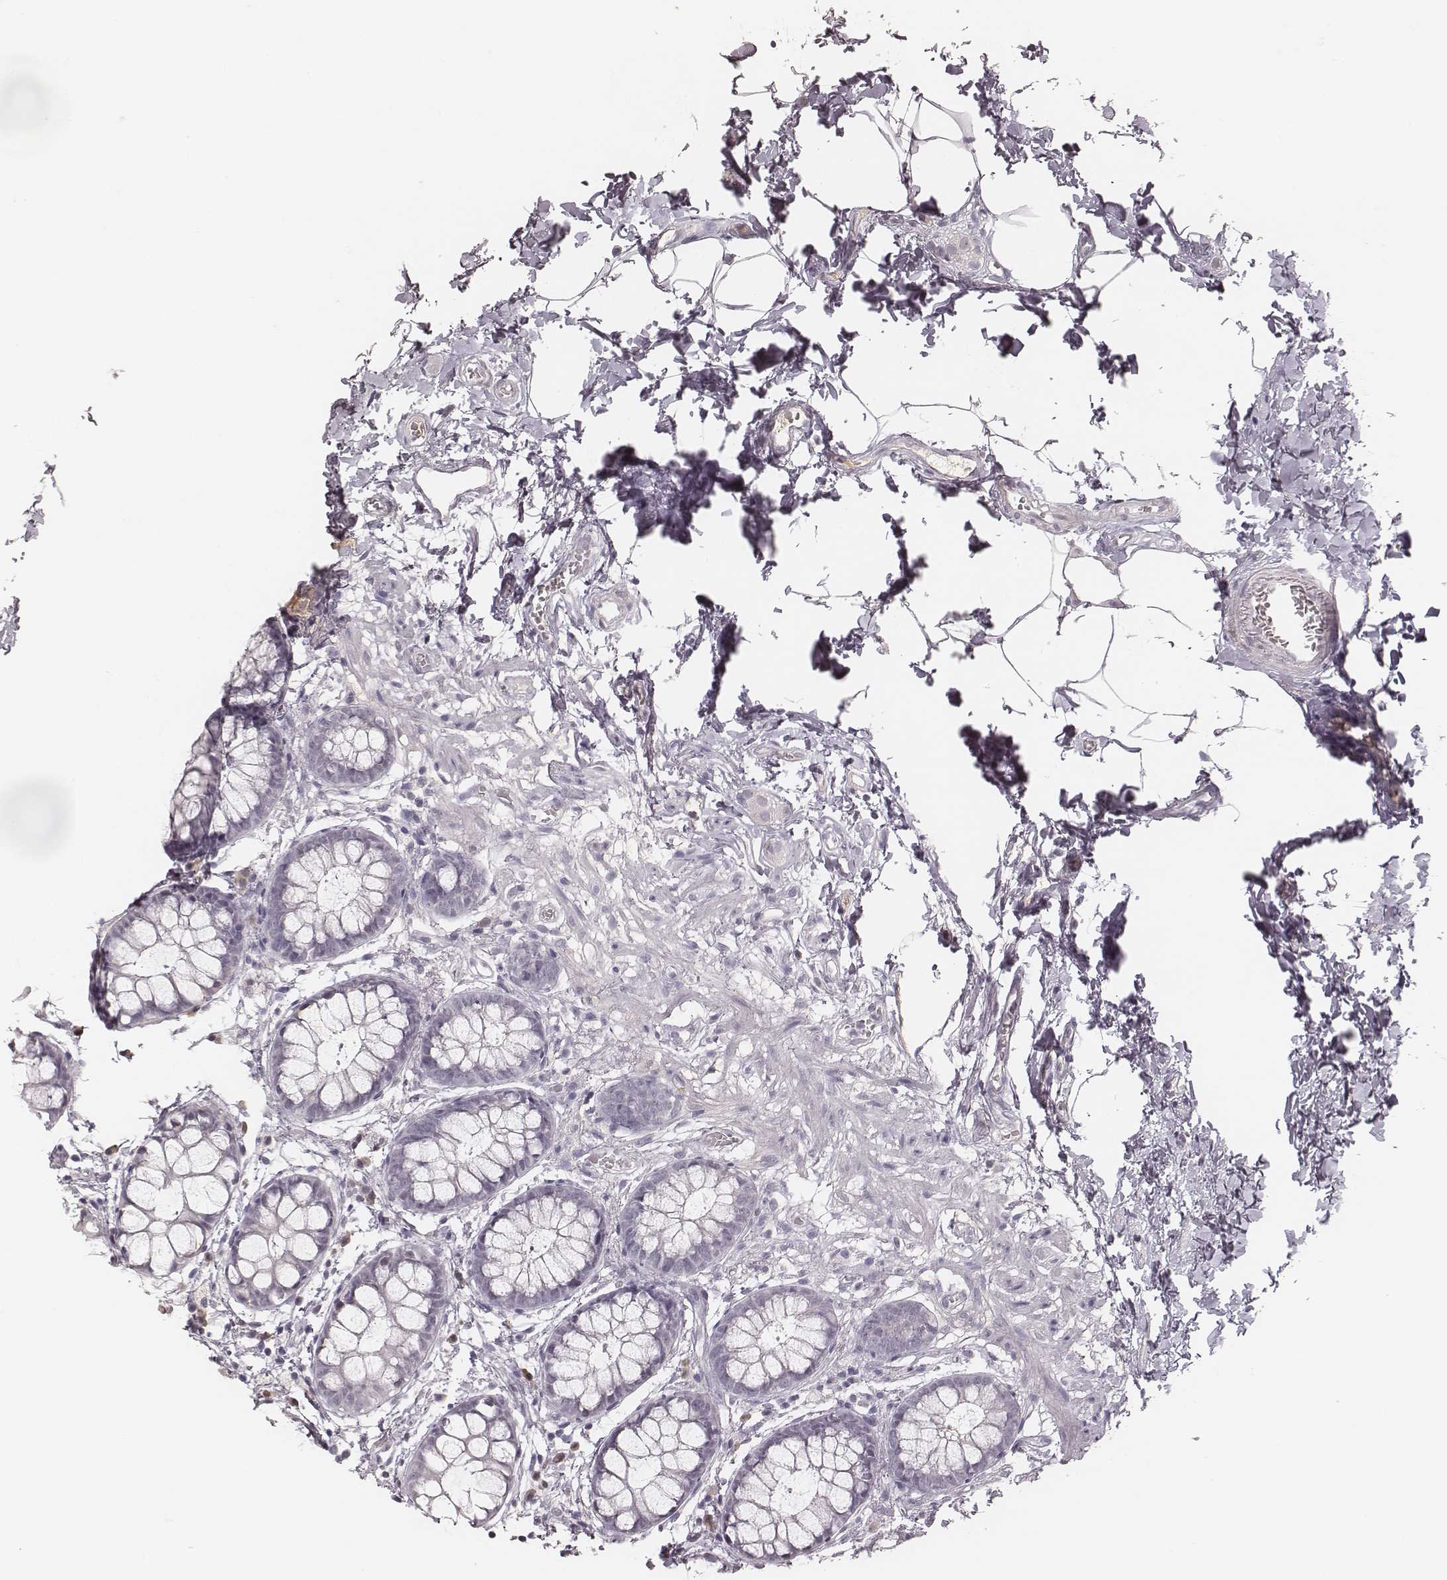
{"staining": {"intensity": "negative", "quantity": "none", "location": "none"}, "tissue": "rectum", "cell_type": "Glandular cells", "image_type": "normal", "snomed": [{"axis": "morphology", "description": "Normal tissue, NOS"}, {"axis": "topography", "description": "Rectum"}], "caption": "The photomicrograph shows no significant positivity in glandular cells of rectum.", "gene": "MSX1", "patient": {"sex": "female", "age": 62}}